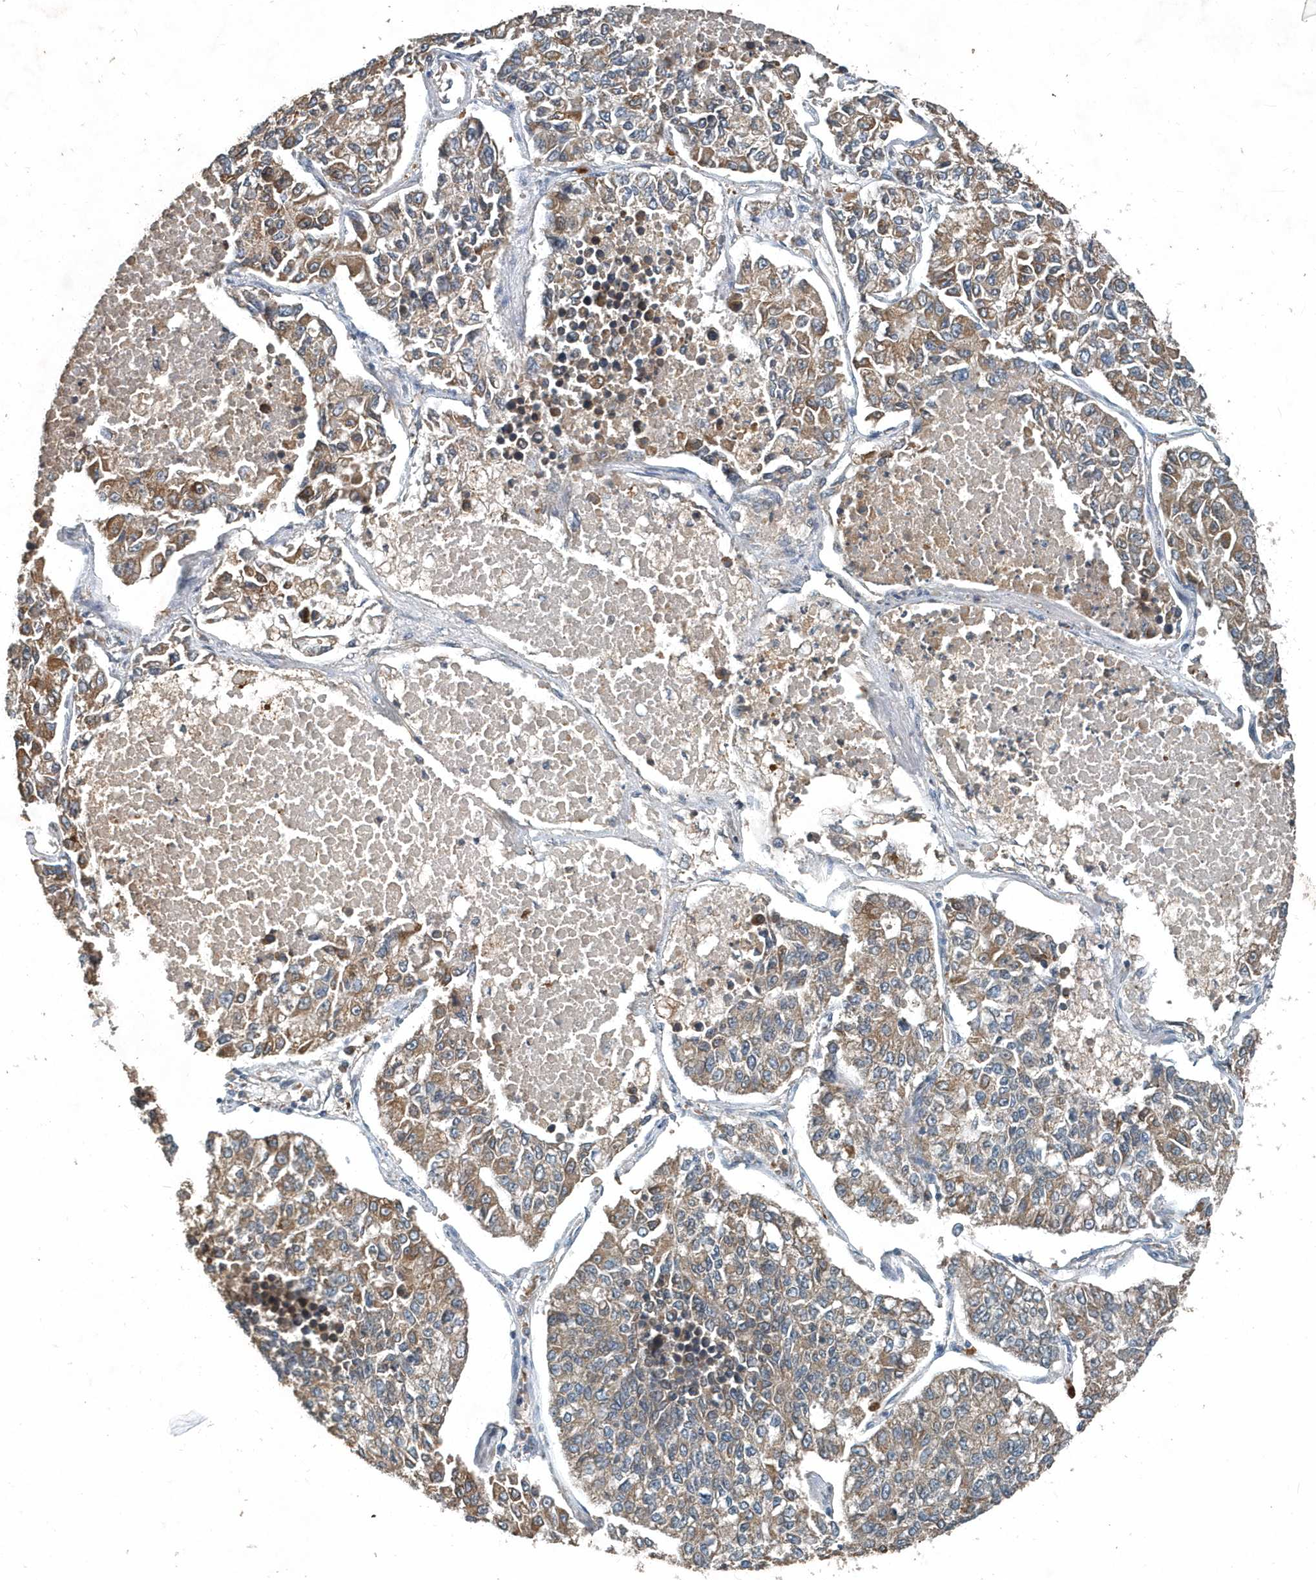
{"staining": {"intensity": "moderate", "quantity": ">75%", "location": "cytoplasmic/membranous"}, "tissue": "lung cancer", "cell_type": "Tumor cells", "image_type": "cancer", "snomed": [{"axis": "morphology", "description": "Adenocarcinoma, NOS"}, {"axis": "topography", "description": "Lung"}], "caption": "Immunohistochemistry histopathology image of human lung adenocarcinoma stained for a protein (brown), which exhibits medium levels of moderate cytoplasmic/membranous positivity in approximately >75% of tumor cells.", "gene": "SCFD2", "patient": {"sex": "male", "age": 49}}